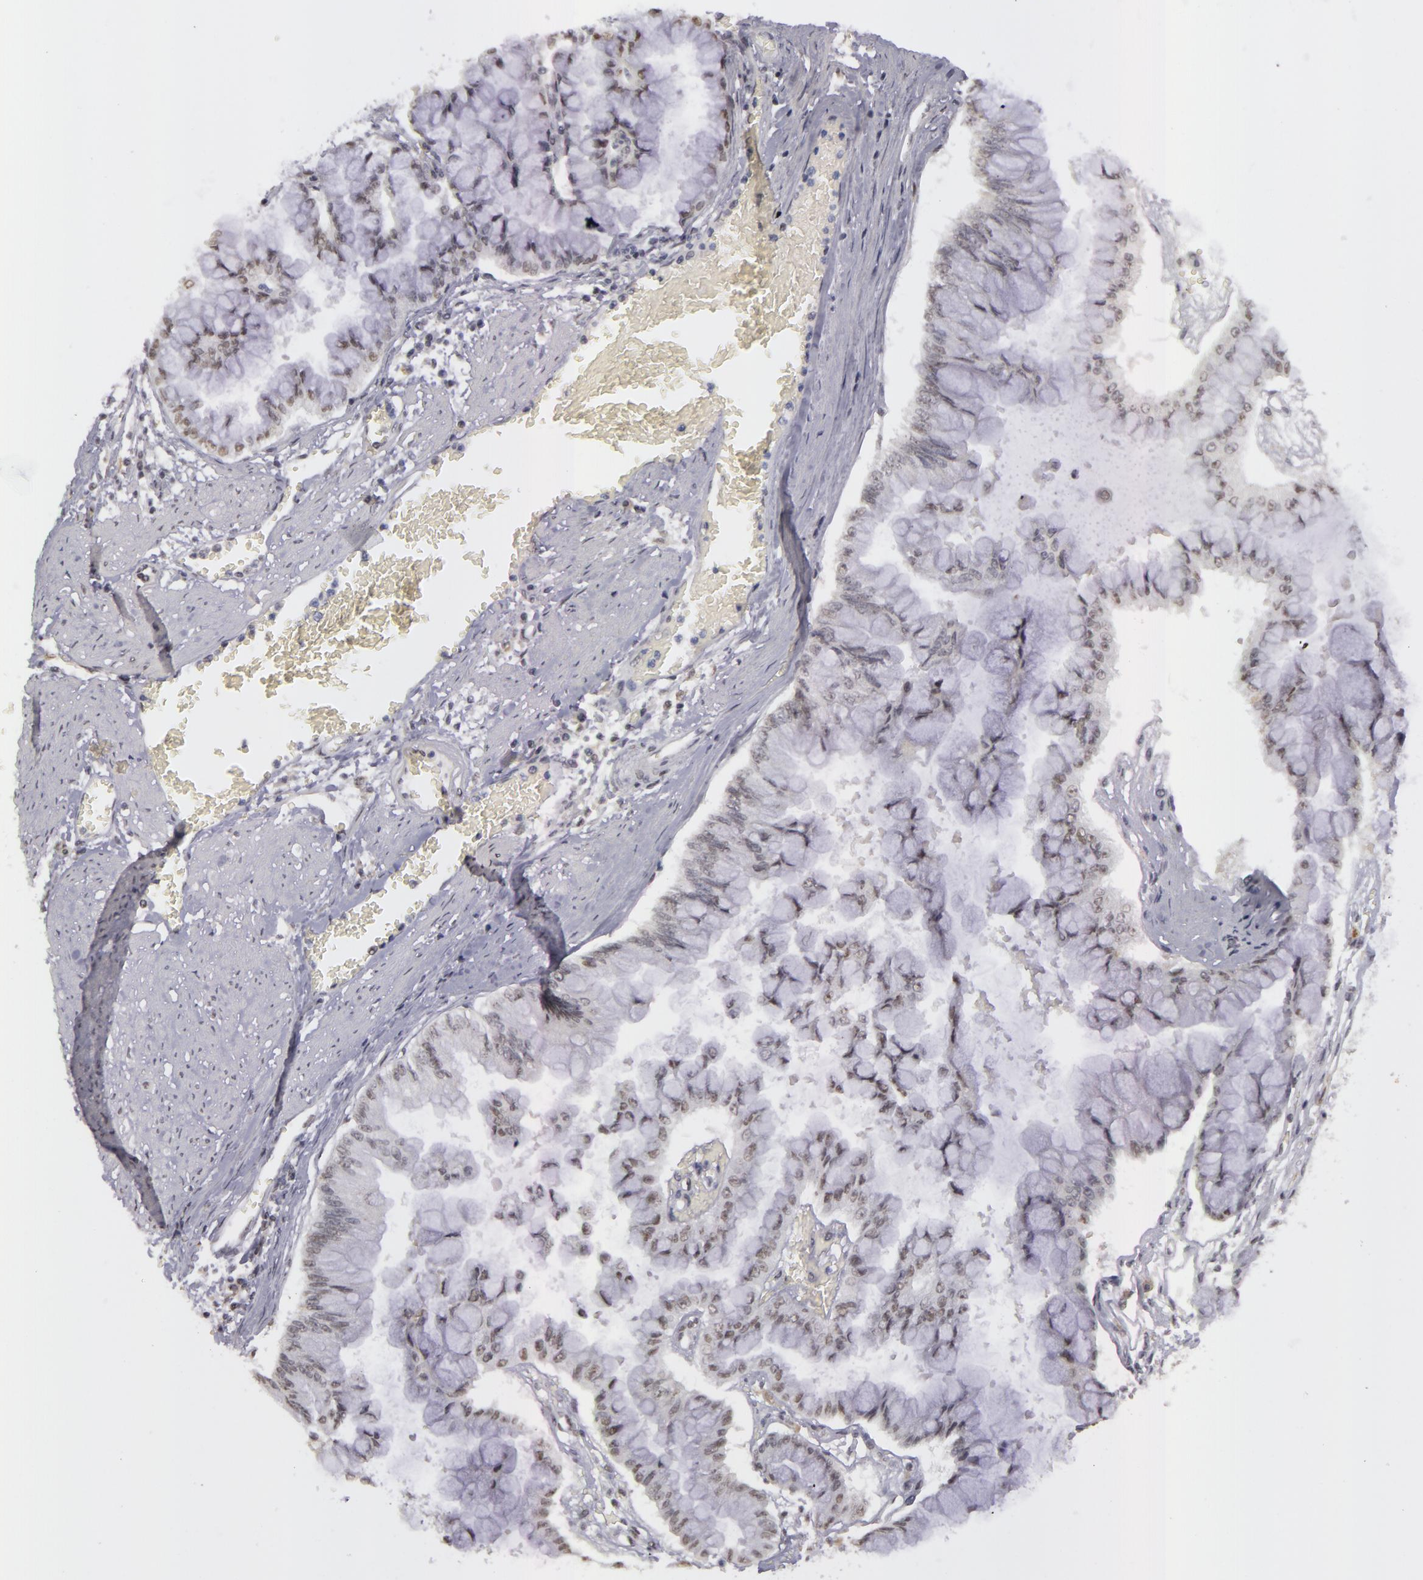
{"staining": {"intensity": "weak", "quantity": "25%-75%", "location": "nuclear"}, "tissue": "liver cancer", "cell_type": "Tumor cells", "image_type": "cancer", "snomed": [{"axis": "morphology", "description": "Cholangiocarcinoma"}, {"axis": "topography", "description": "Liver"}], "caption": "Weak nuclear protein expression is present in about 25%-75% of tumor cells in cholangiocarcinoma (liver).", "gene": "RRP7A", "patient": {"sex": "female", "age": 79}}